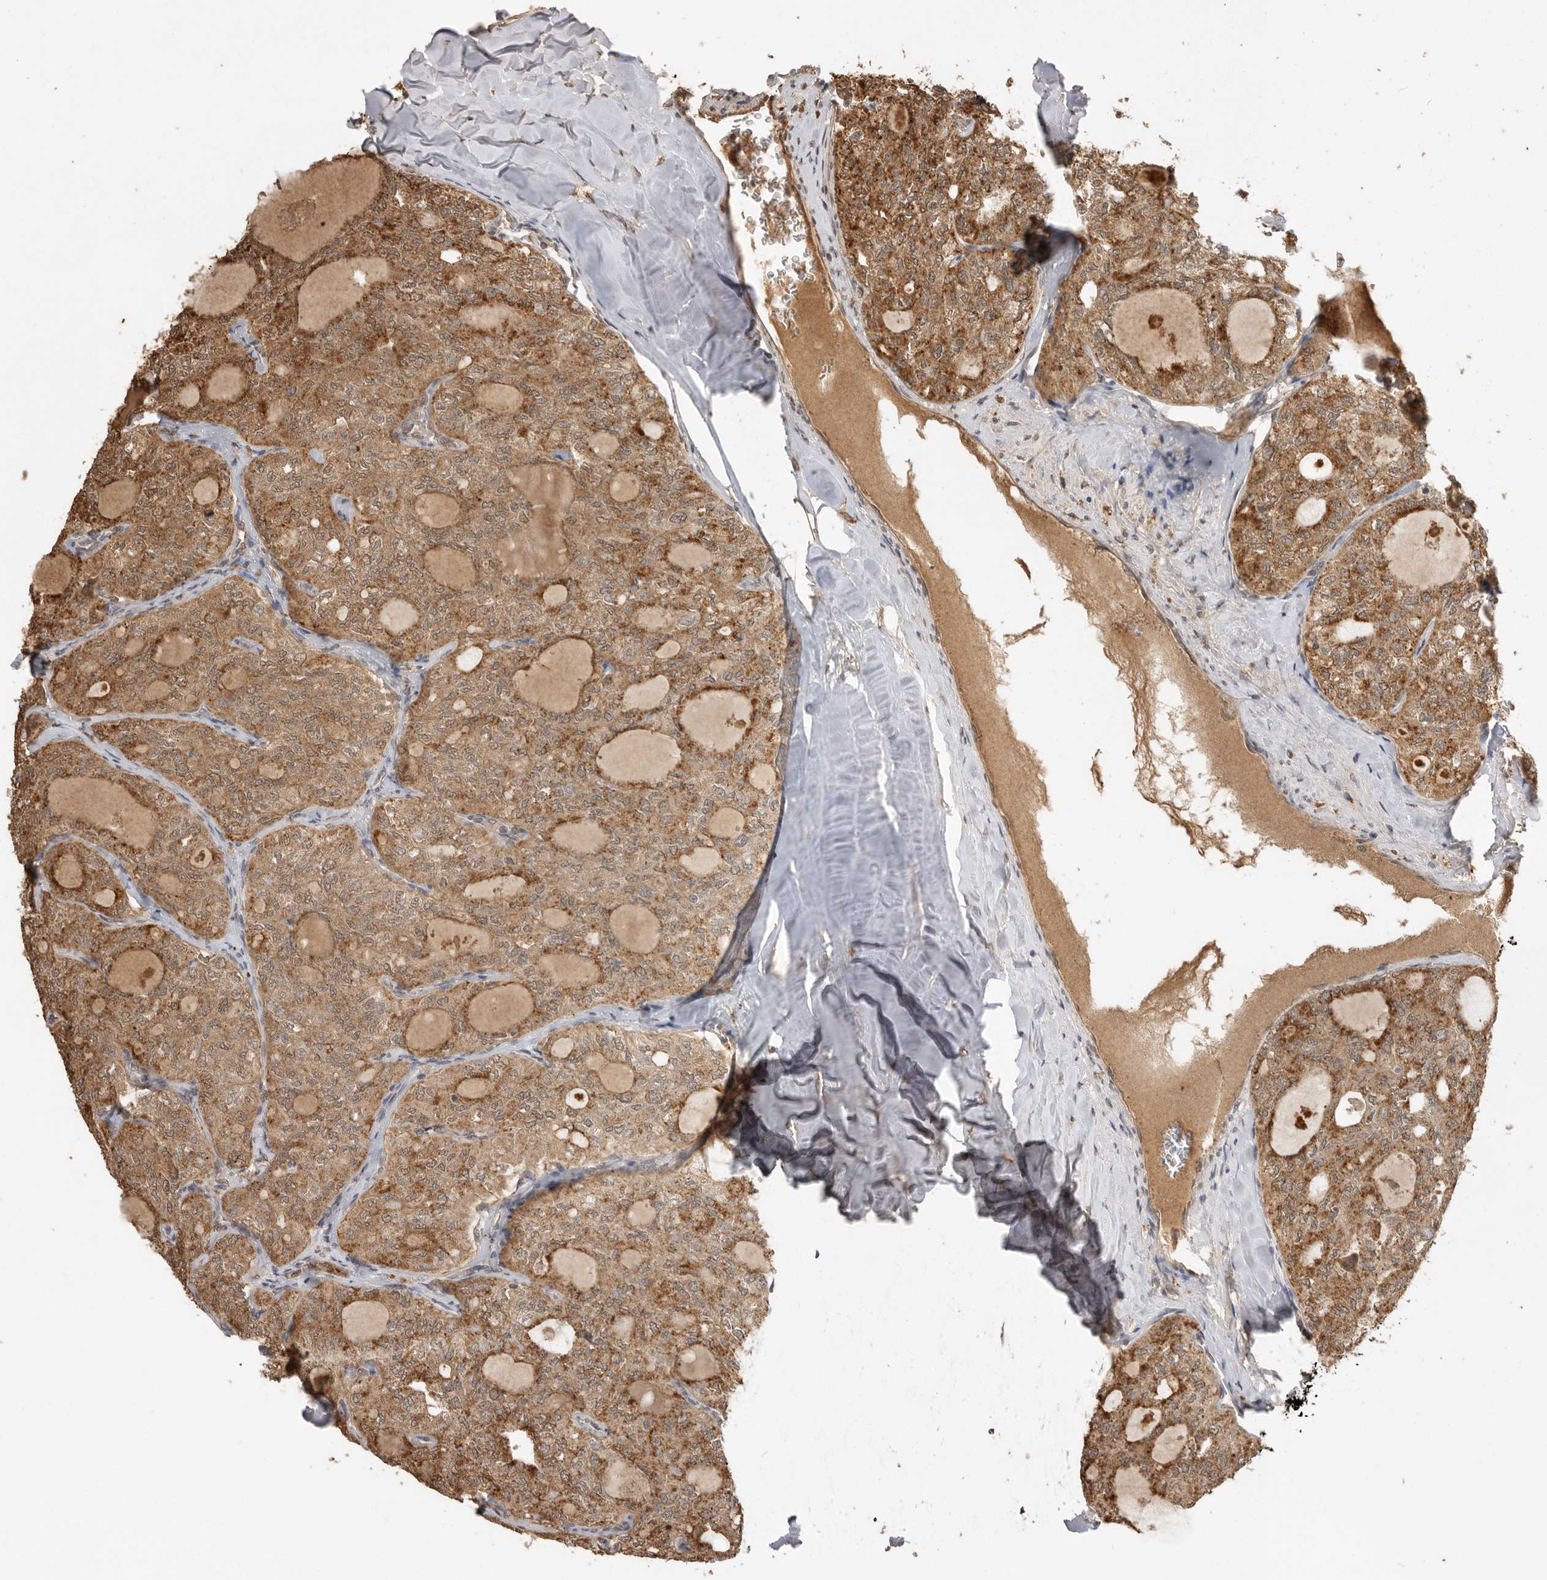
{"staining": {"intensity": "moderate", "quantity": ">75%", "location": "cytoplasmic/membranous"}, "tissue": "thyroid cancer", "cell_type": "Tumor cells", "image_type": "cancer", "snomed": [{"axis": "morphology", "description": "Follicular adenoma carcinoma, NOS"}, {"axis": "topography", "description": "Thyroid gland"}], "caption": "Tumor cells show medium levels of moderate cytoplasmic/membranous staining in approximately >75% of cells in thyroid cancer (follicular adenoma carcinoma). The staining is performed using DAB brown chromogen to label protein expression. The nuclei are counter-stained blue using hematoxylin.", "gene": "JAG2", "patient": {"sex": "male", "age": 75}}